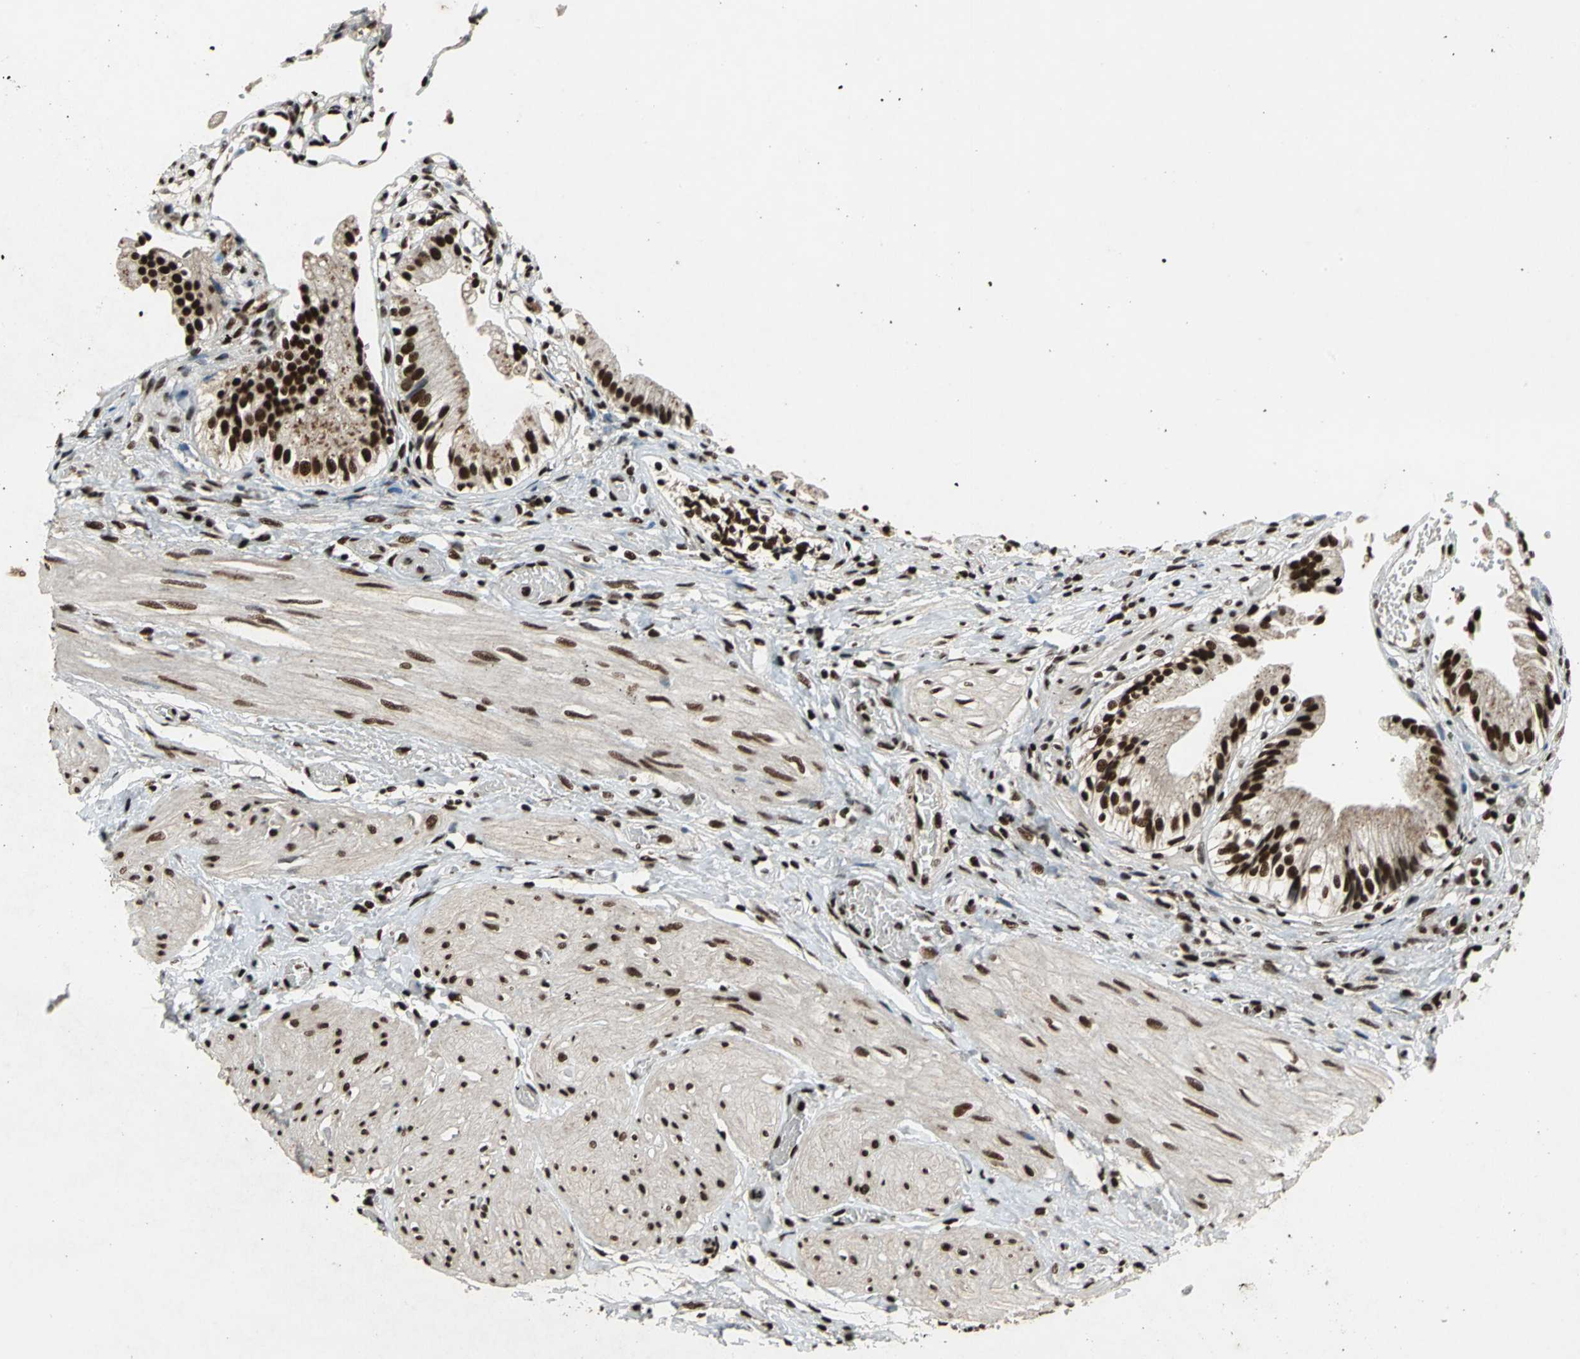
{"staining": {"intensity": "strong", "quantity": ">75%", "location": "nuclear"}, "tissue": "gallbladder", "cell_type": "Glandular cells", "image_type": "normal", "snomed": [{"axis": "morphology", "description": "Normal tissue, NOS"}, {"axis": "topography", "description": "Gallbladder"}], "caption": "The photomicrograph exhibits a brown stain indicating the presence of a protein in the nuclear of glandular cells in gallbladder. The protein is shown in brown color, while the nuclei are stained blue.", "gene": "MTA2", "patient": {"sex": "male", "age": 65}}